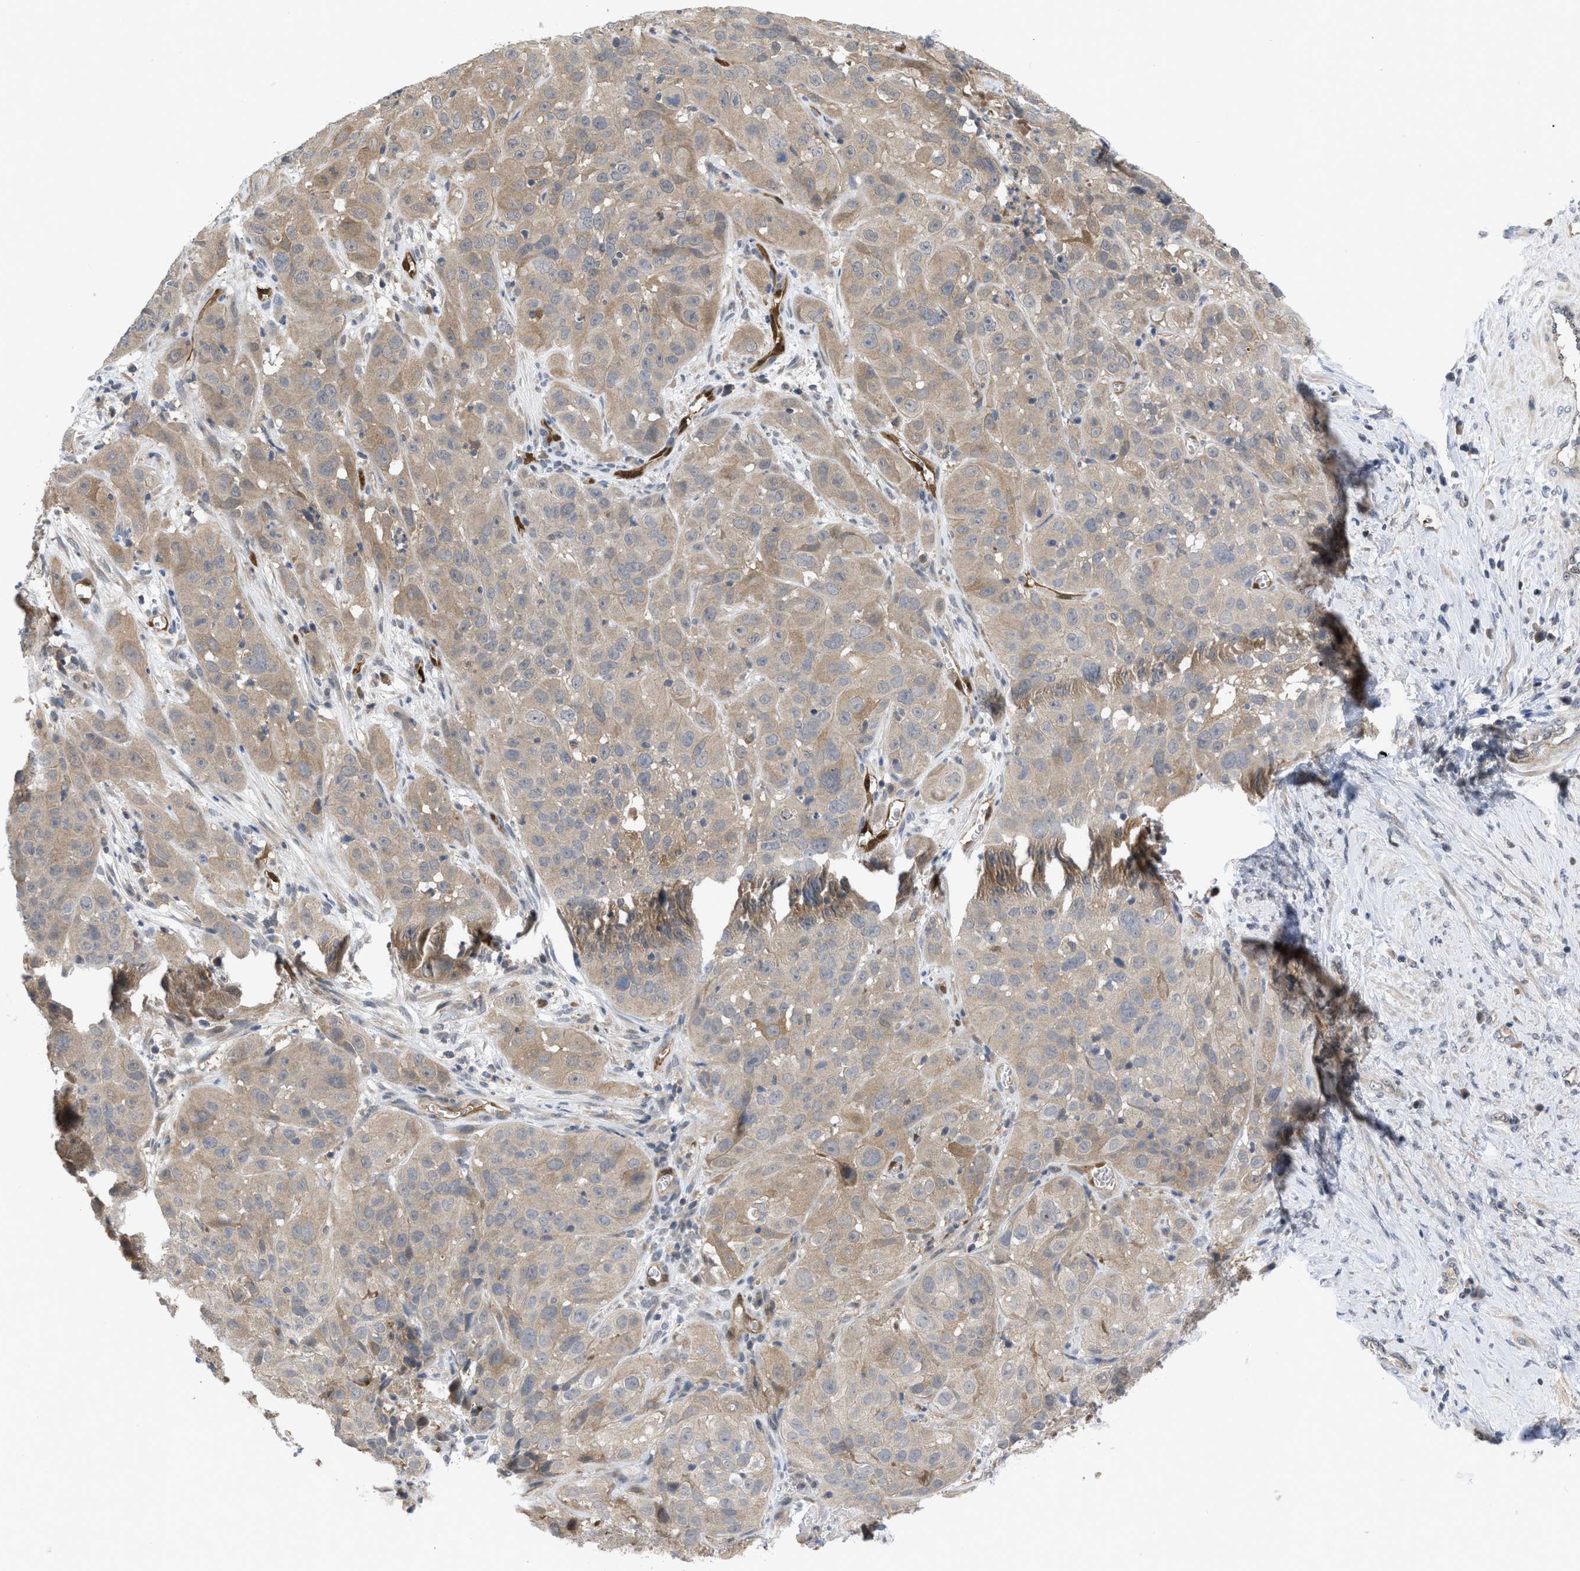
{"staining": {"intensity": "moderate", "quantity": ">75%", "location": "cytoplasmic/membranous"}, "tissue": "cervical cancer", "cell_type": "Tumor cells", "image_type": "cancer", "snomed": [{"axis": "morphology", "description": "Squamous cell carcinoma, NOS"}, {"axis": "topography", "description": "Cervix"}], "caption": "High-power microscopy captured an IHC image of cervical squamous cell carcinoma, revealing moderate cytoplasmic/membranous positivity in approximately >75% of tumor cells. (Stains: DAB (3,3'-diaminobenzidine) in brown, nuclei in blue, Microscopy: brightfield microscopy at high magnification).", "gene": "LDAF1", "patient": {"sex": "female", "age": 32}}